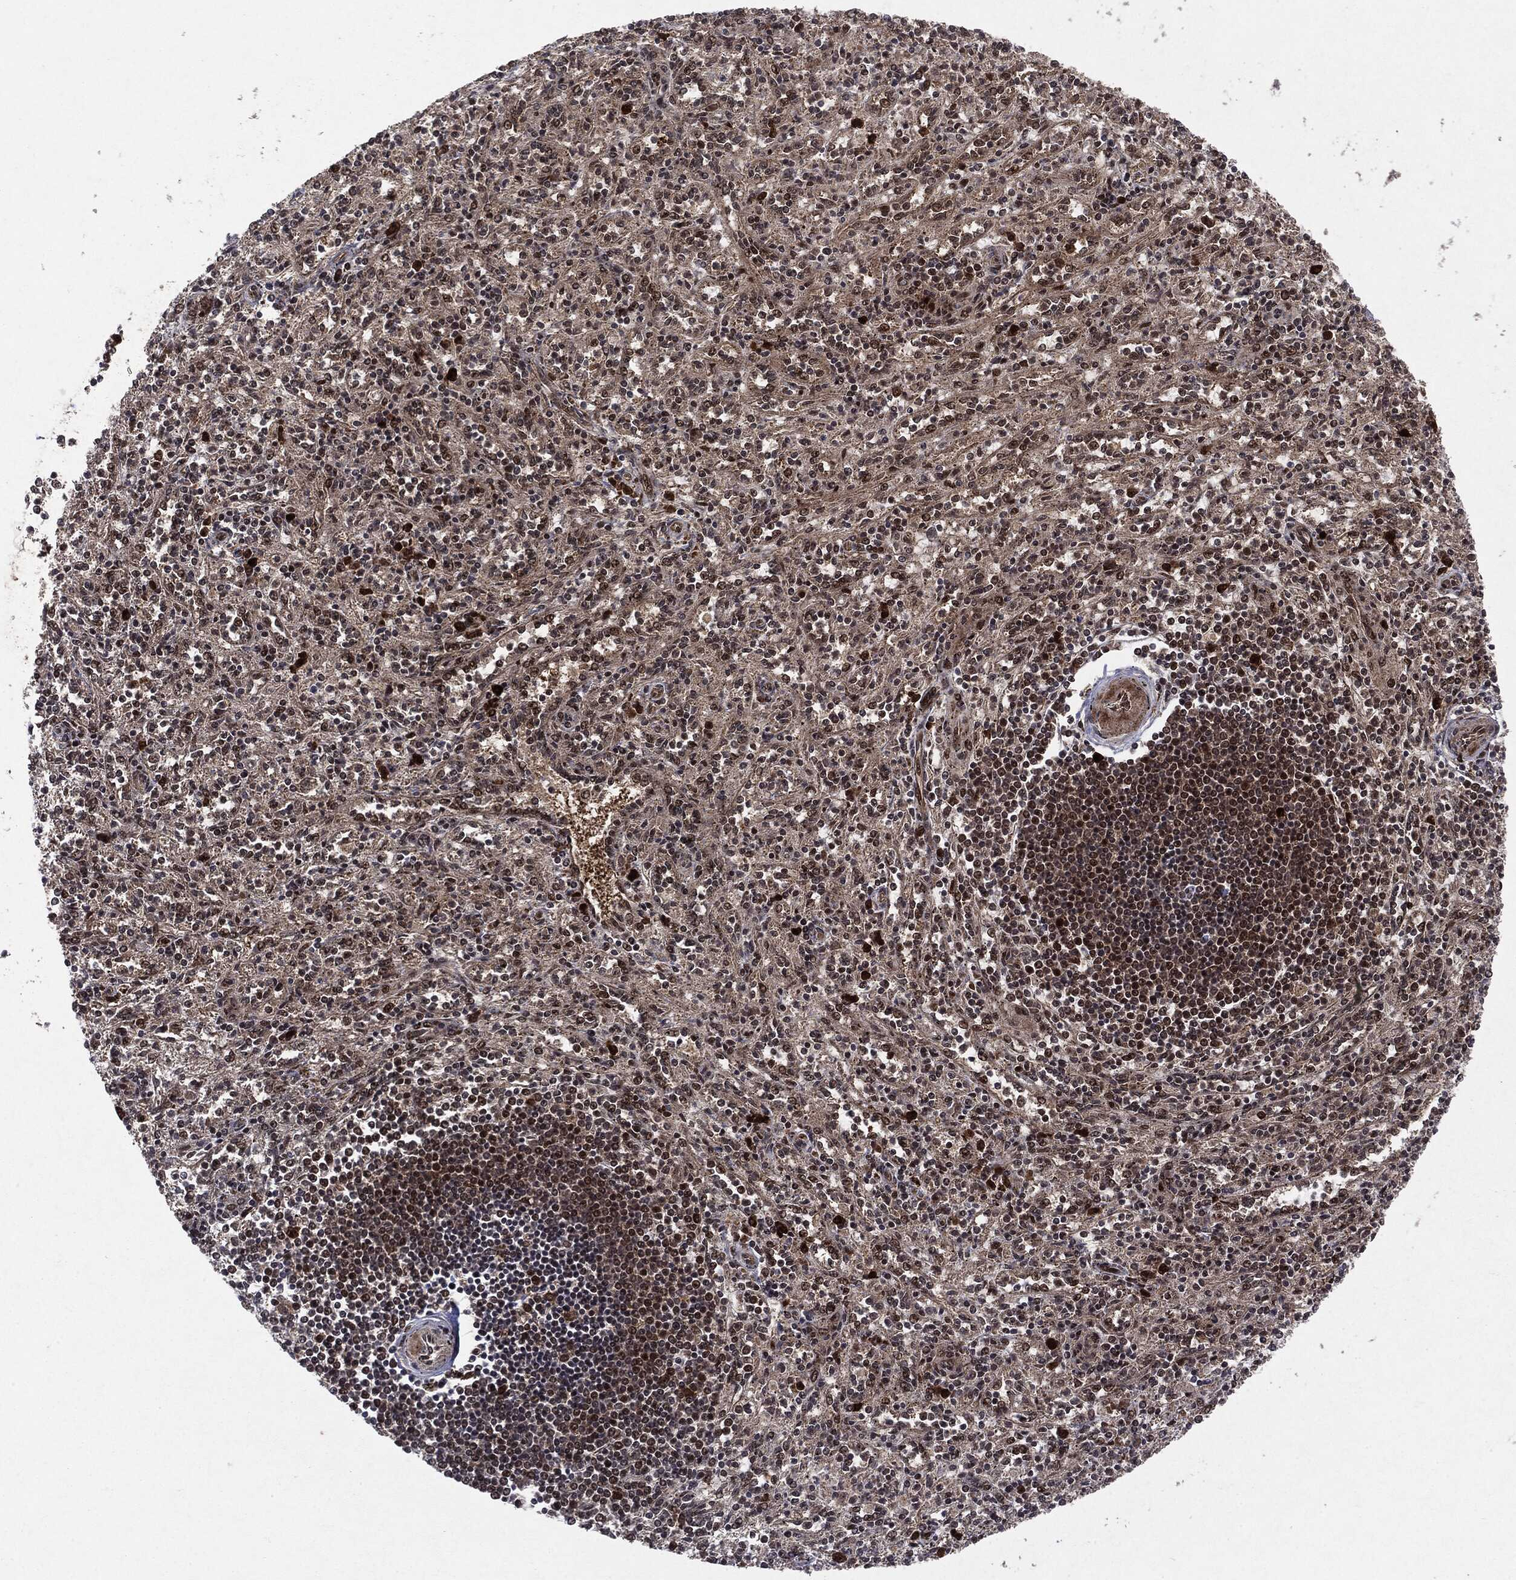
{"staining": {"intensity": "moderate", "quantity": ">75%", "location": "cytoplasmic/membranous"}, "tissue": "spleen", "cell_type": "Cells in red pulp", "image_type": "normal", "snomed": [{"axis": "morphology", "description": "Normal tissue, NOS"}, {"axis": "topography", "description": "Spleen"}], "caption": "Spleen stained with a brown dye demonstrates moderate cytoplasmic/membranous positive positivity in approximately >75% of cells in red pulp.", "gene": "OTUB1", "patient": {"sex": "male", "age": 69}}